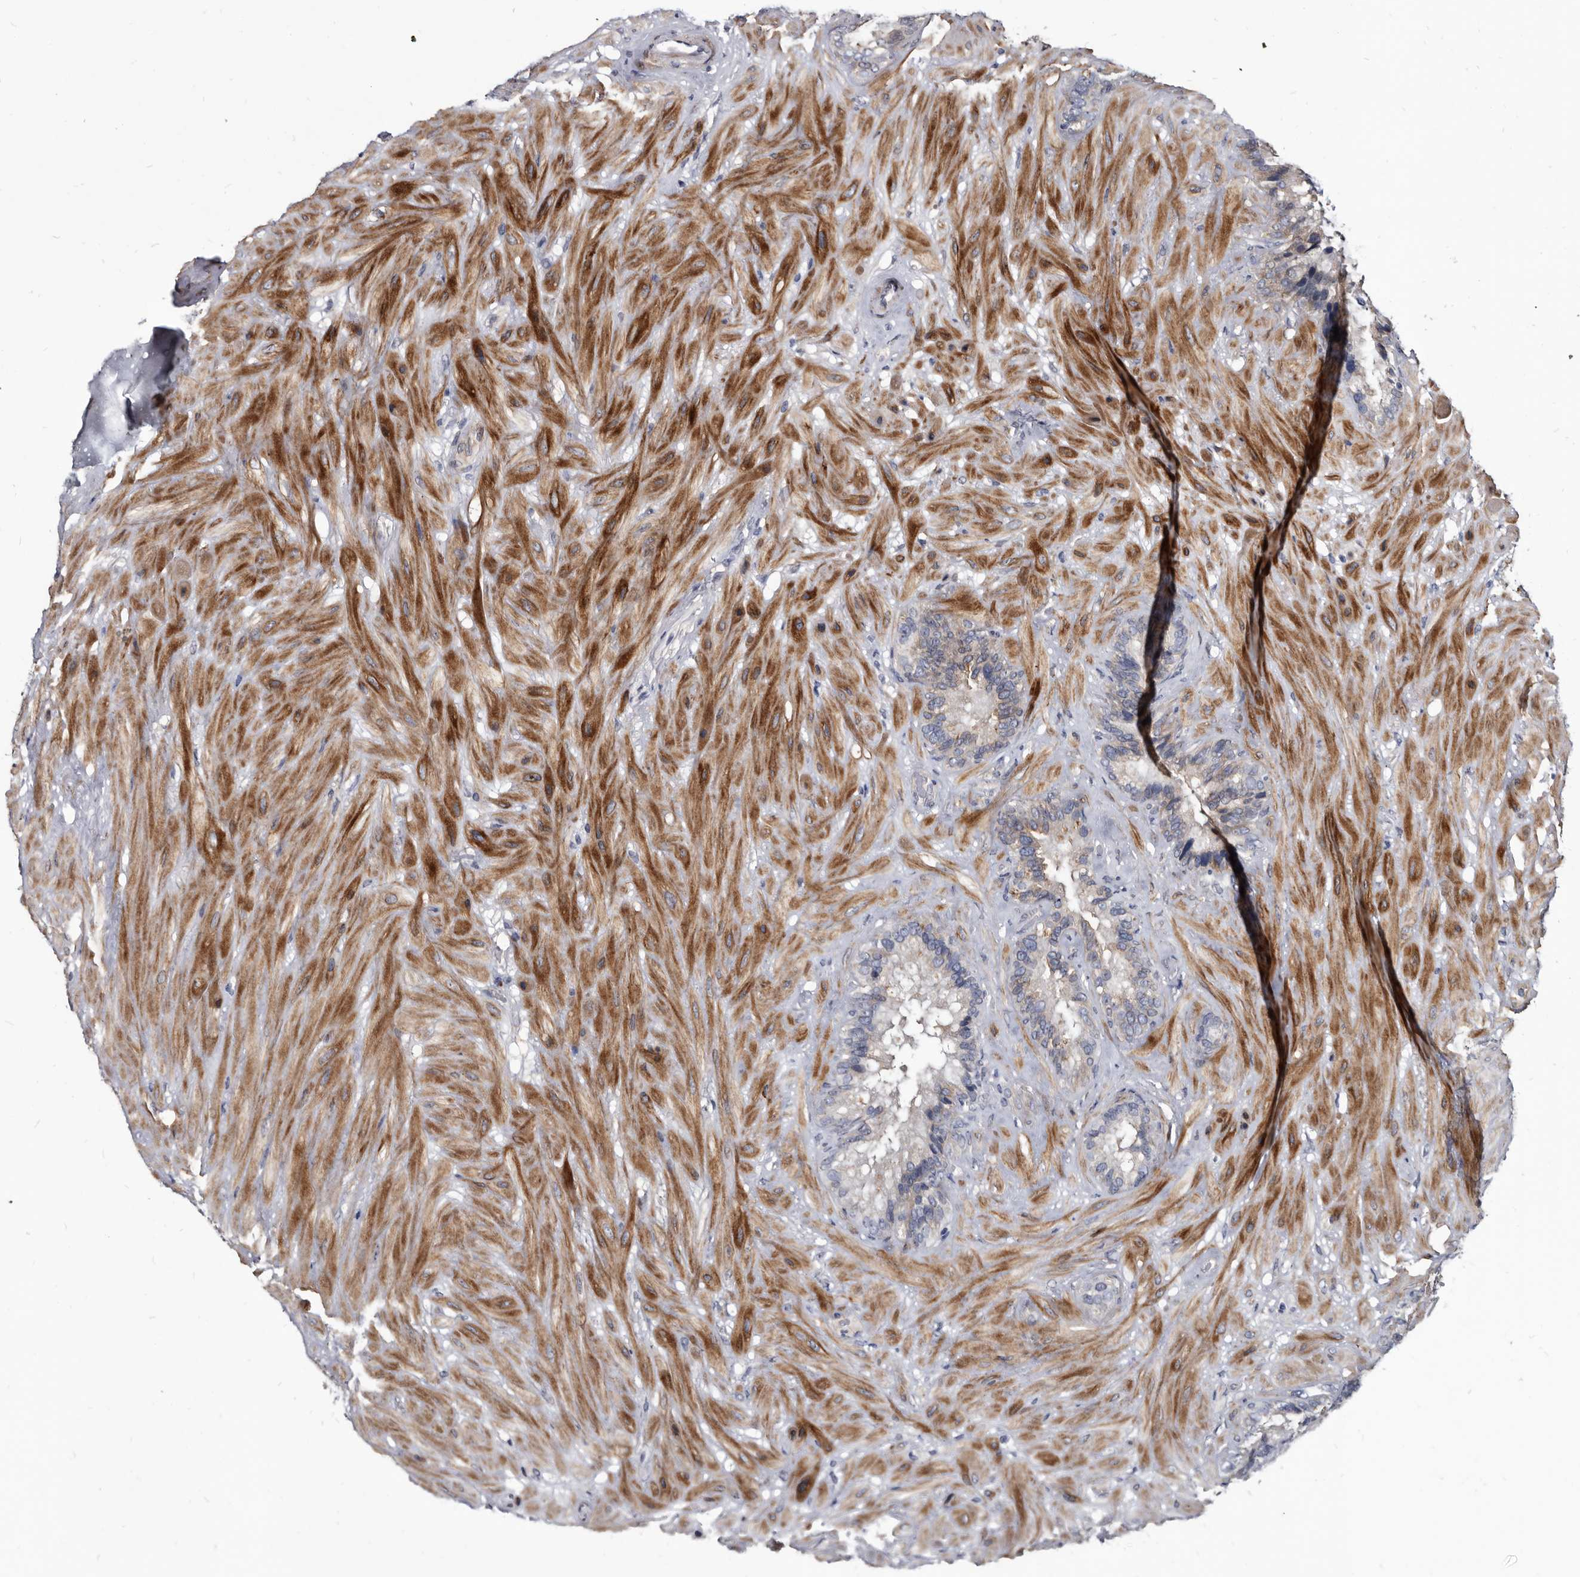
{"staining": {"intensity": "weak", "quantity": "<25%", "location": "cytoplasmic/membranous"}, "tissue": "seminal vesicle", "cell_type": "Glandular cells", "image_type": "normal", "snomed": [{"axis": "morphology", "description": "Normal tissue, NOS"}, {"axis": "topography", "description": "Prostate"}, {"axis": "topography", "description": "Seminal veicle"}], "caption": "Glandular cells are negative for brown protein staining in normal seminal vesicle. (Brightfield microscopy of DAB (3,3'-diaminobenzidine) IHC at high magnification).", "gene": "PROM1", "patient": {"sex": "male", "age": 68}}